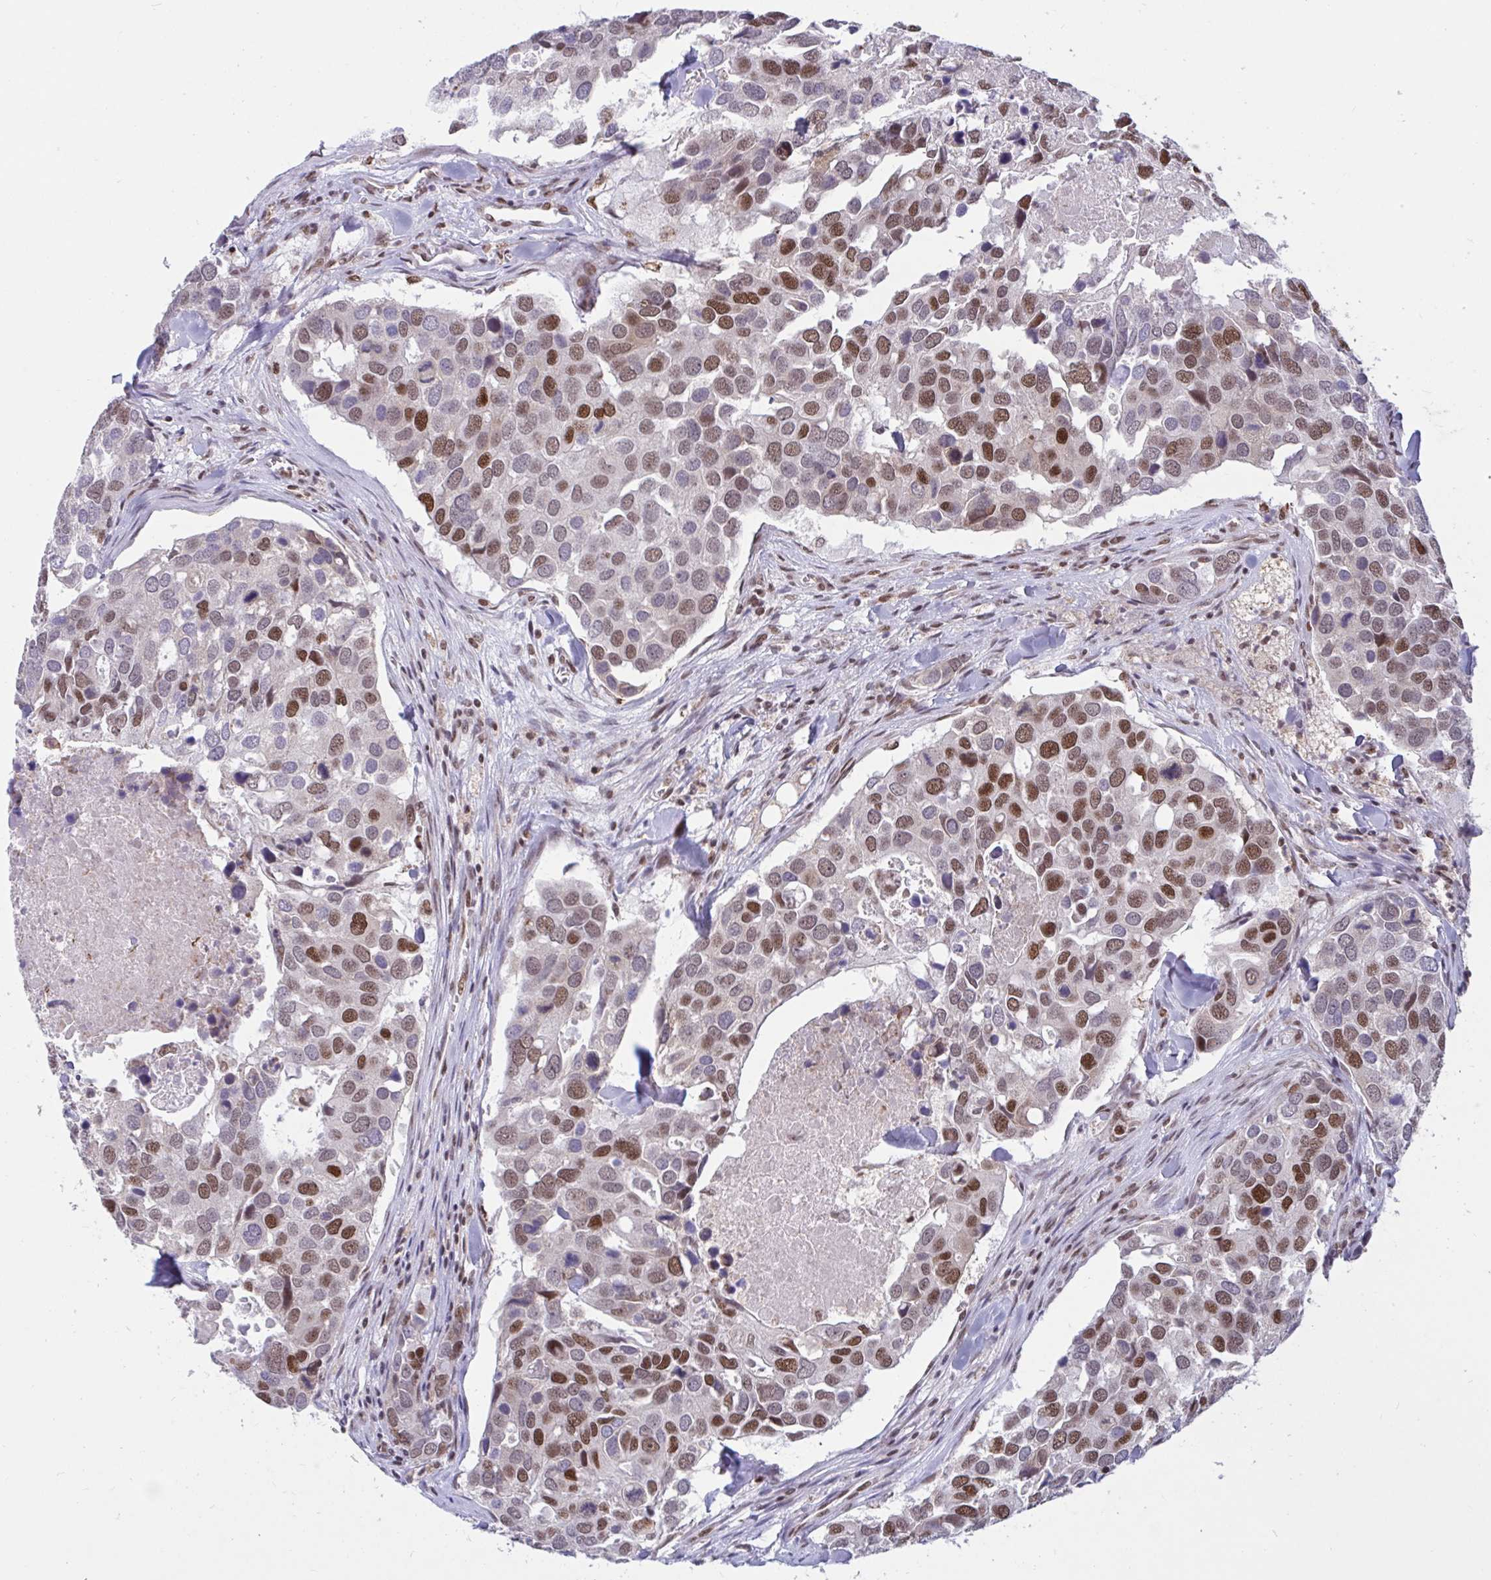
{"staining": {"intensity": "moderate", "quantity": "25%-75%", "location": "nuclear"}, "tissue": "breast cancer", "cell_type": "Tumor cells", "image_type": "cancer", "snomed": [{"axis": "morphology", "description": "Duct carcinoma"}, {"axis": "topography", "description": "Breast"}], "caption": "Human breast infiltrating ductal carcinoma stained with a brown dye displays moderate nuclear positive staining in approximately 25%-75% of tumor cells.", "gene": "PHF10", "patient": {"sex": "female", "age": 83}}